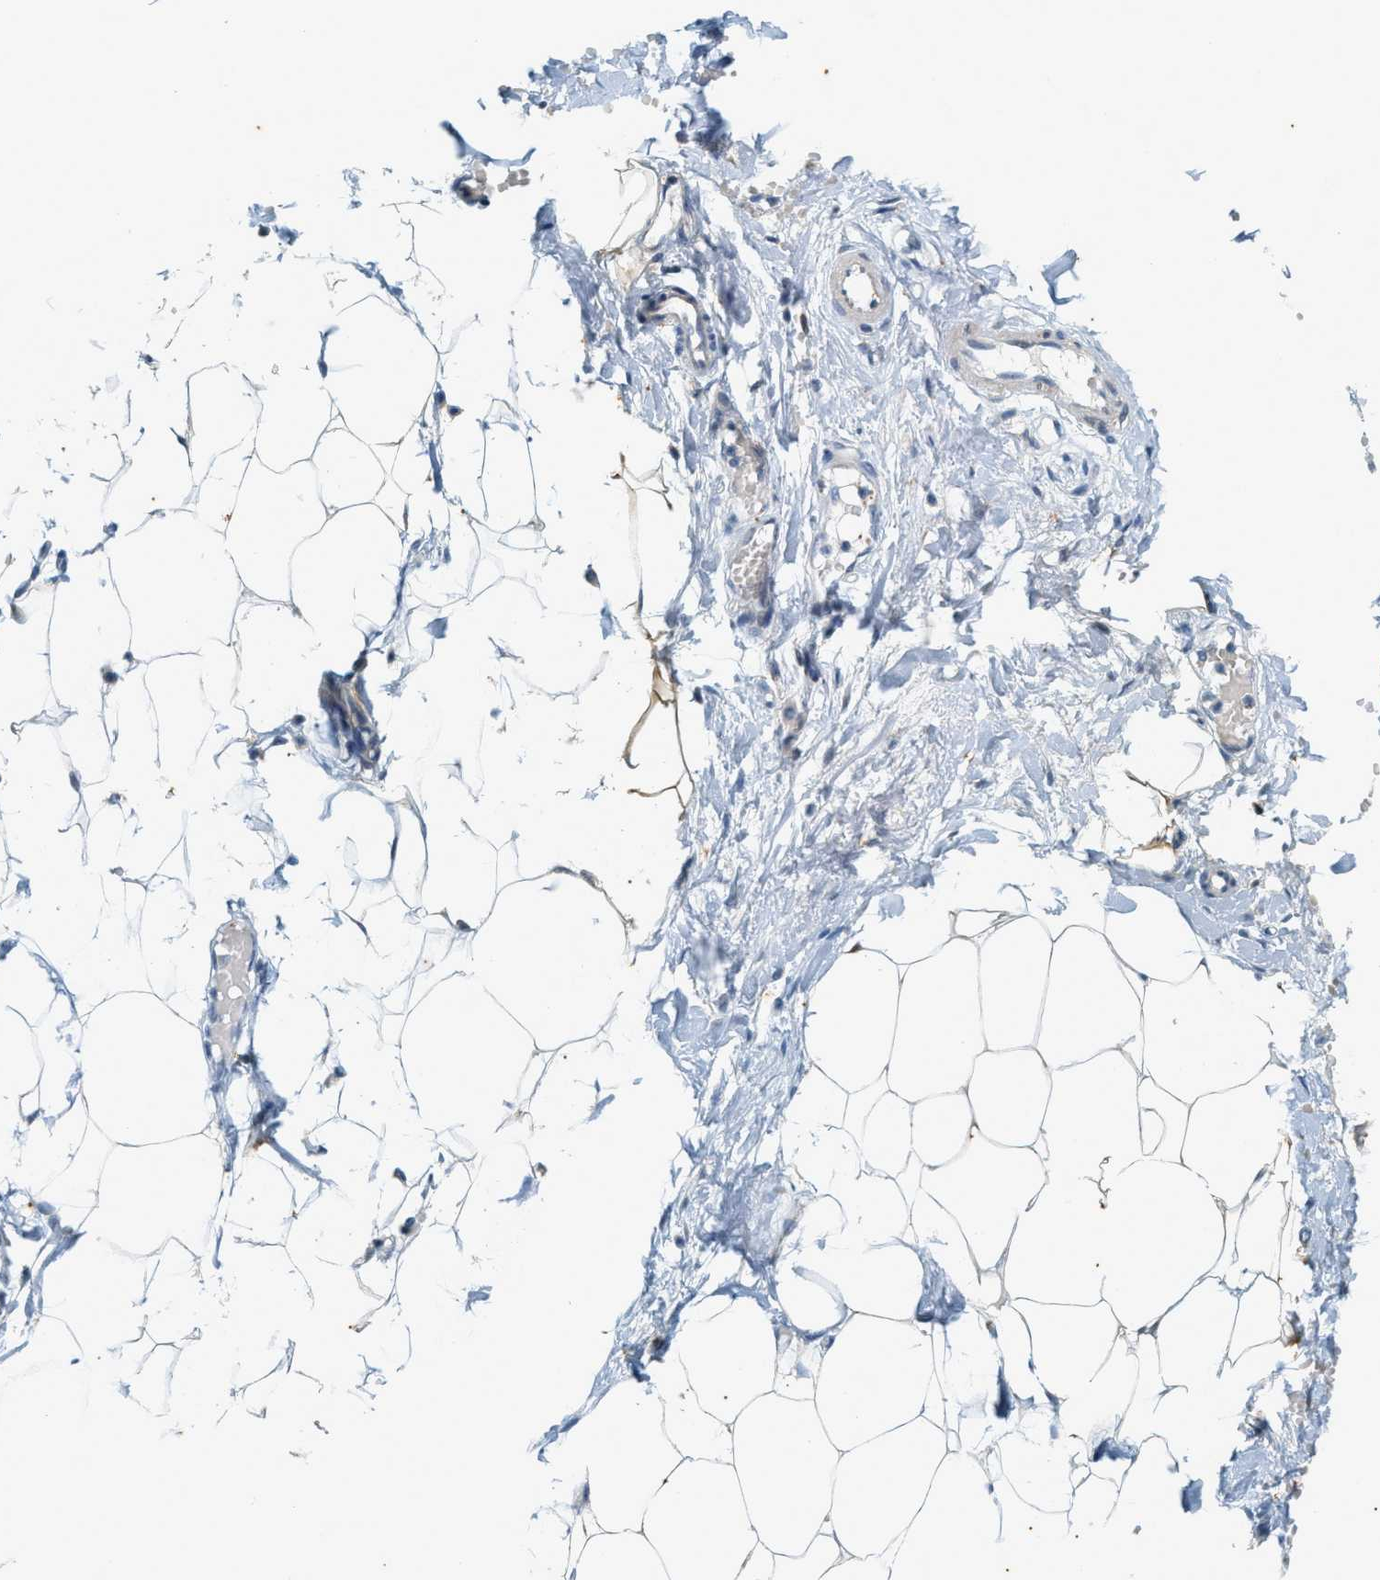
{"staining": {"intensity": "moderate", "quantity": ">75%", "location": "cytoplasmic/membranous"}, "tissue": "adipose tissue", "cell_type": "Adipocytes", "image_type": "normal", "snomed": [{"axis": "morphology", "description": "Normal tissue, NOS"}, {"axis": "topography", "description": "Soft tissue"}], "caption": "Adipose tissue stained with immunohistochemistry (IHC) shows moderate cytoplasmic/membranous positivity in about >75% of adipocytes.", "gene": "CHPF2", "patient": {"sex": "male", "age": 72}}